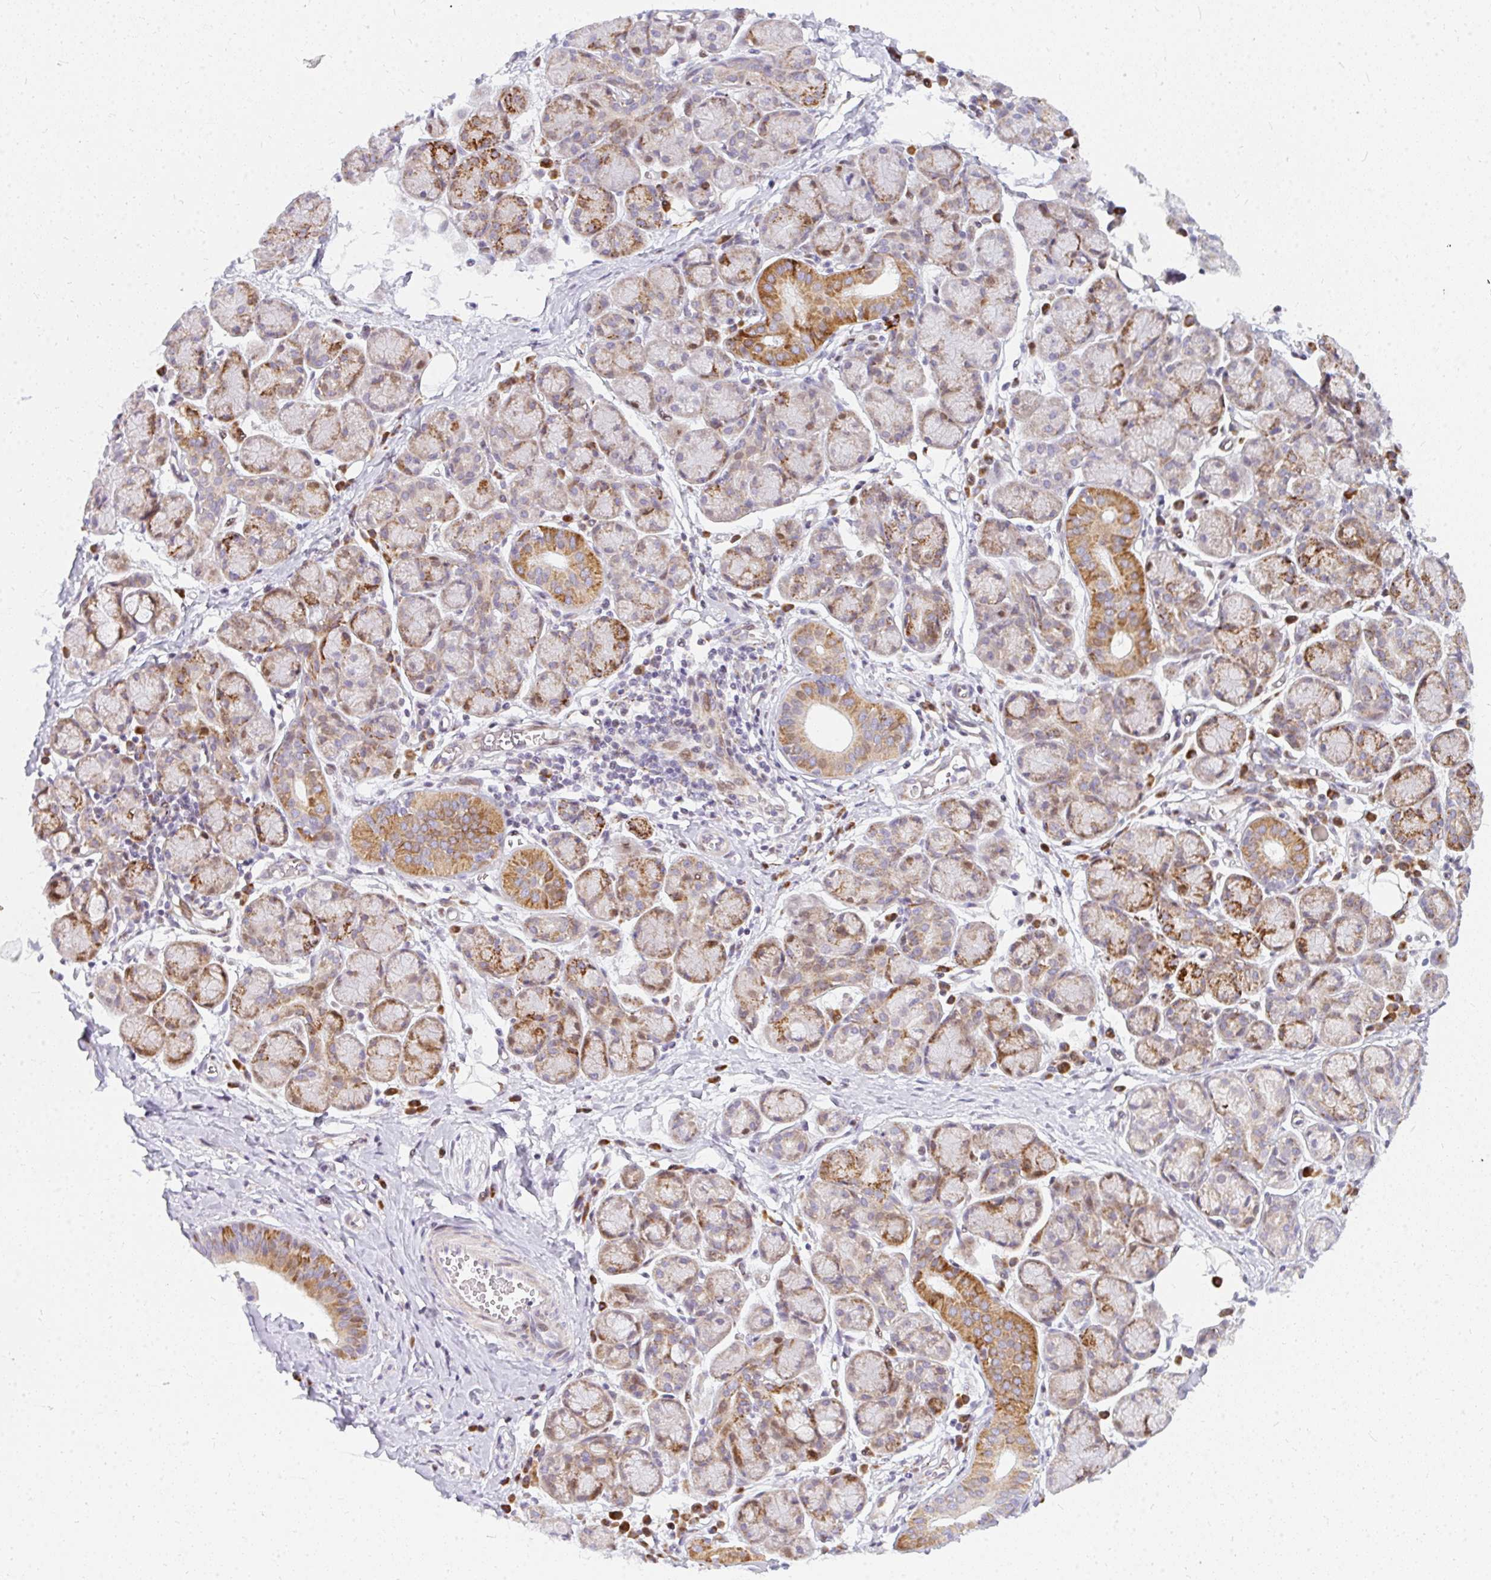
{"staining": {"intensity": "strong", "quantity": "25%-75%", "location": "cytoplasmic/membranous"}, "tissue": "salivary gland", "cell_type": "Glandular cells", "image_type": "normal", "snomed": [{"axis": "morphology", "description": "Normal tissue, NOS"}, {"axis": "morphology", "description": "Inflammation, NOS"}, {"axis": "topography", "description": "Lymph node"}, {"axis": "topography", "description": "Salivary gland"}], "caption": "Immunohistochemical staining of benign salivary gland shows 25%-75% levels of strong cytoplasmic/membranous protein staining in about 25%-75% of glandular cells.", "gene": "PLA2G5", "patient": {"sex": "male", "age": 3}}